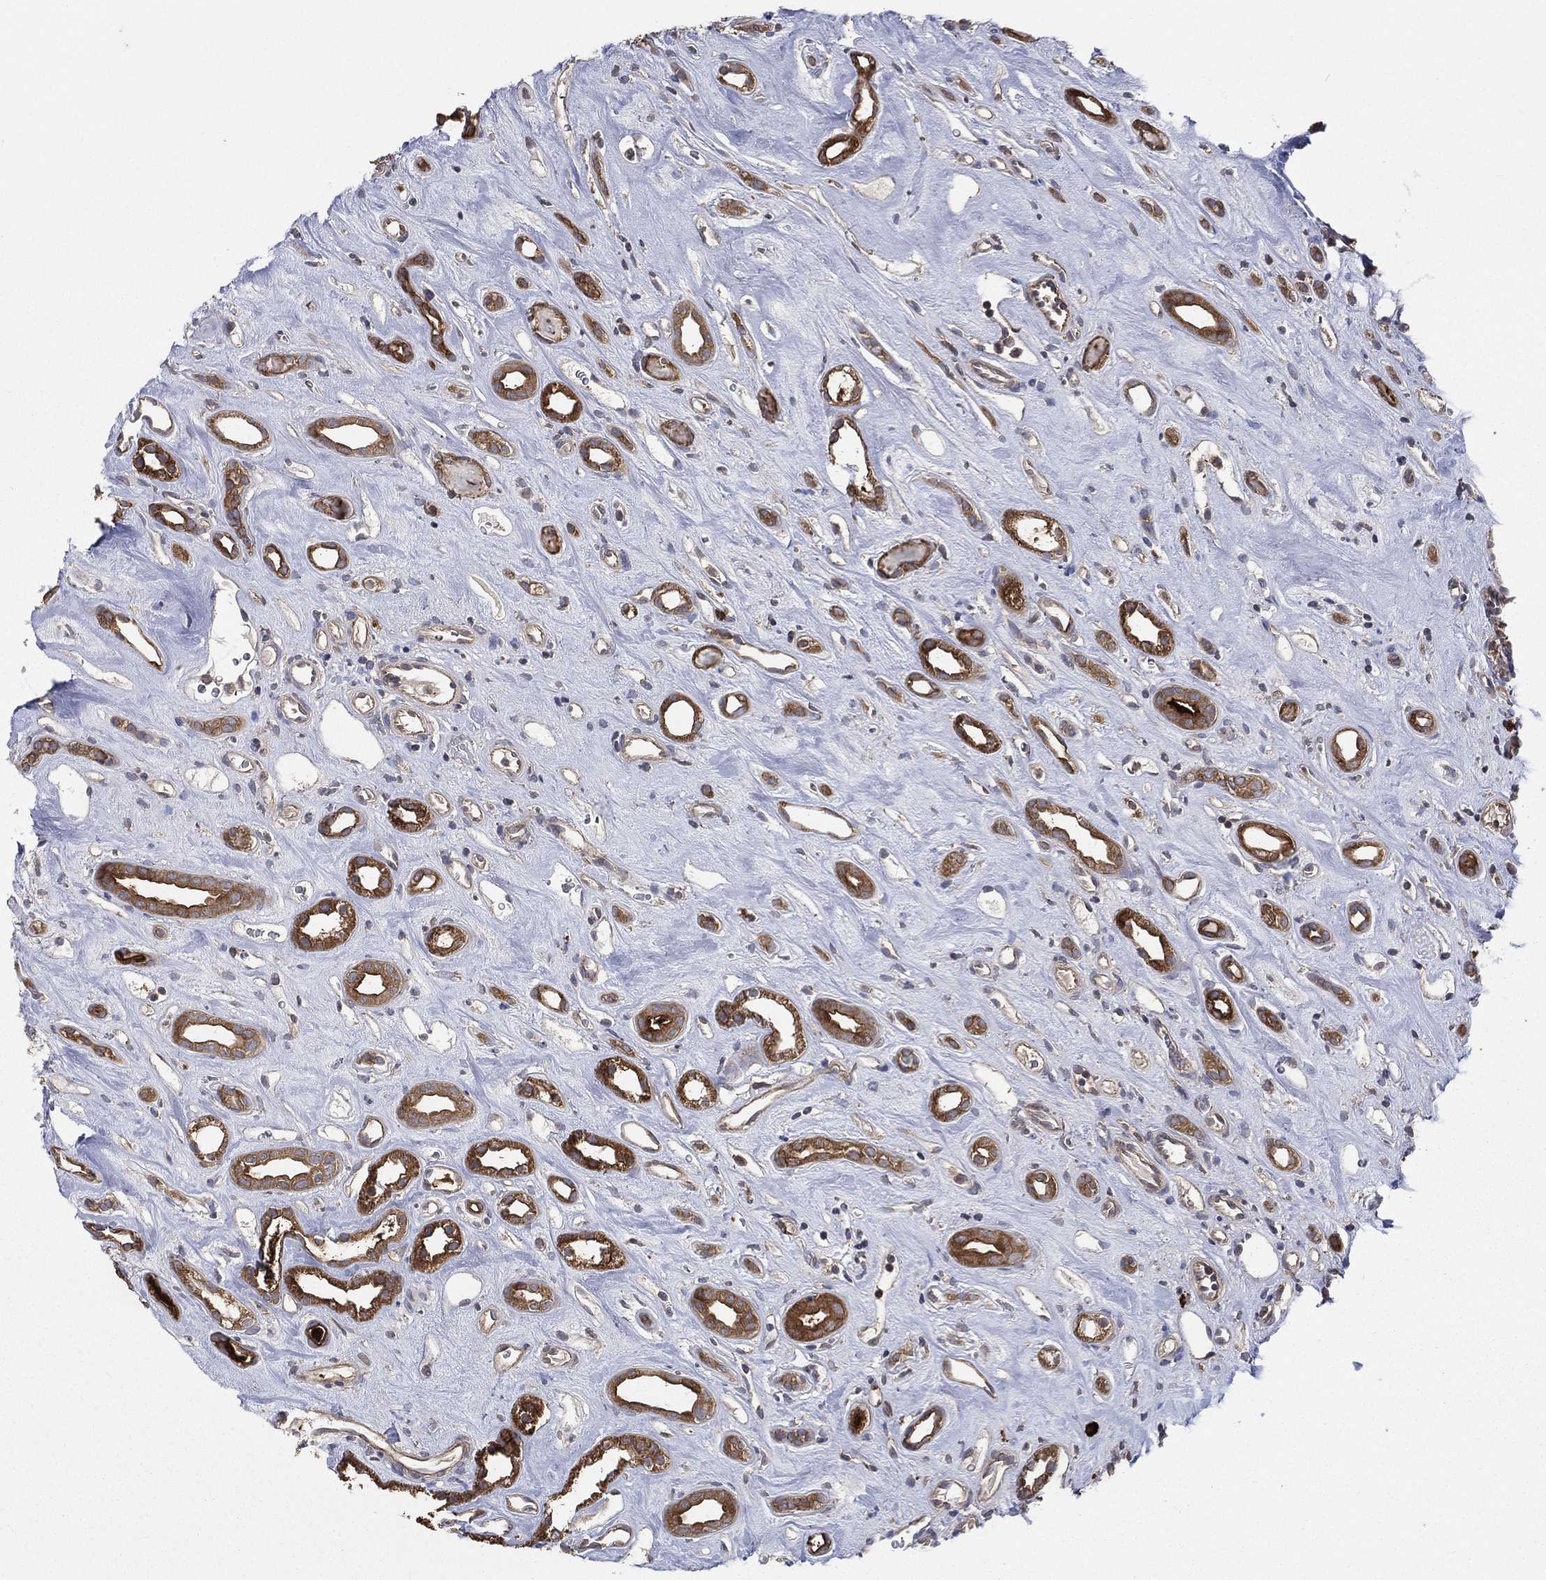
{"staining": {"intensity": "strong", "quantity": ">75%", "location": "cytoplasmic/membranous"}, "tissue": "renal cancer", "cell_type": "Tumor cells", "image_type": "cancer", "snomed": [{"axis": "morphology", "description": "Adenocarcinoma, NOS"}, {"axis": "topography", "description": "Kidney"}], "caption": "The histopathology image demonstrates immunohistochemical staining of renal adenocarcinoma. There is strong cytoplasmic/membranous positivity is present in approximately >75% of tumor cells.", "gene": "SMPD3", "patient": {"sex": "female", "age": 89}}